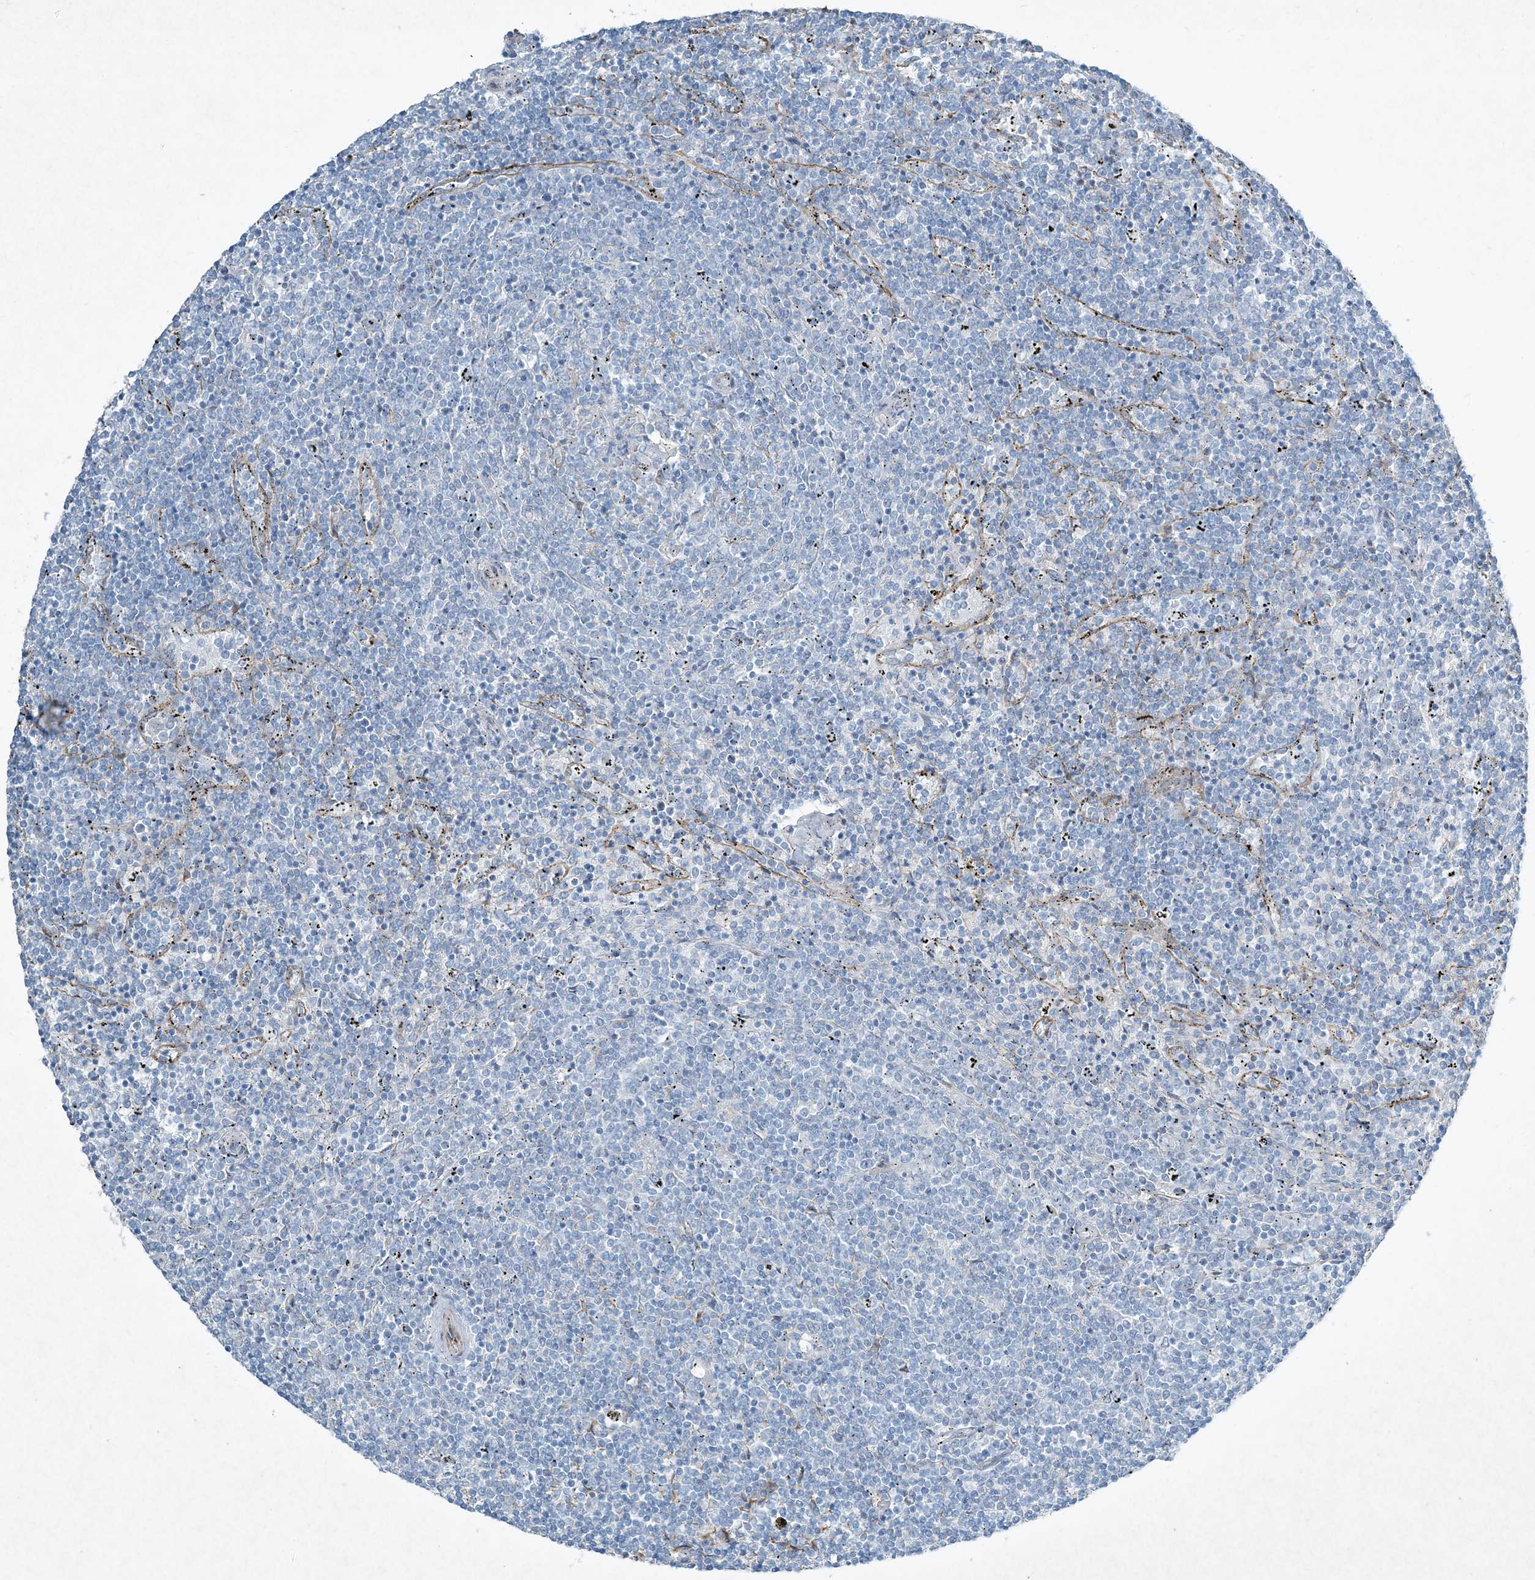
{"staining": {"intensity": "negative", "quantity": "none", "location": "none"}, "tissue": "lymphoma", "cell_type": "Tumor cells", "image_type": "cancer", "snomed": [{"axis": "morphology", "description": "Malignant lymphoma, non-Hodgkin's type, Low grade"}, {"axis": "topography", "description": "Spleen"}], "caption": "Protein analysis of lymphoma exhibits no significant expression in tumor cells. Brightfield microscopy of immunohistochemistry stained with DAB (3,3'-diaminobenzidine) (brown) and hematoxylin (blue), captured at high magnification.", "gene": "PGM5", "patient": {"sex": "female", "age": 50}}